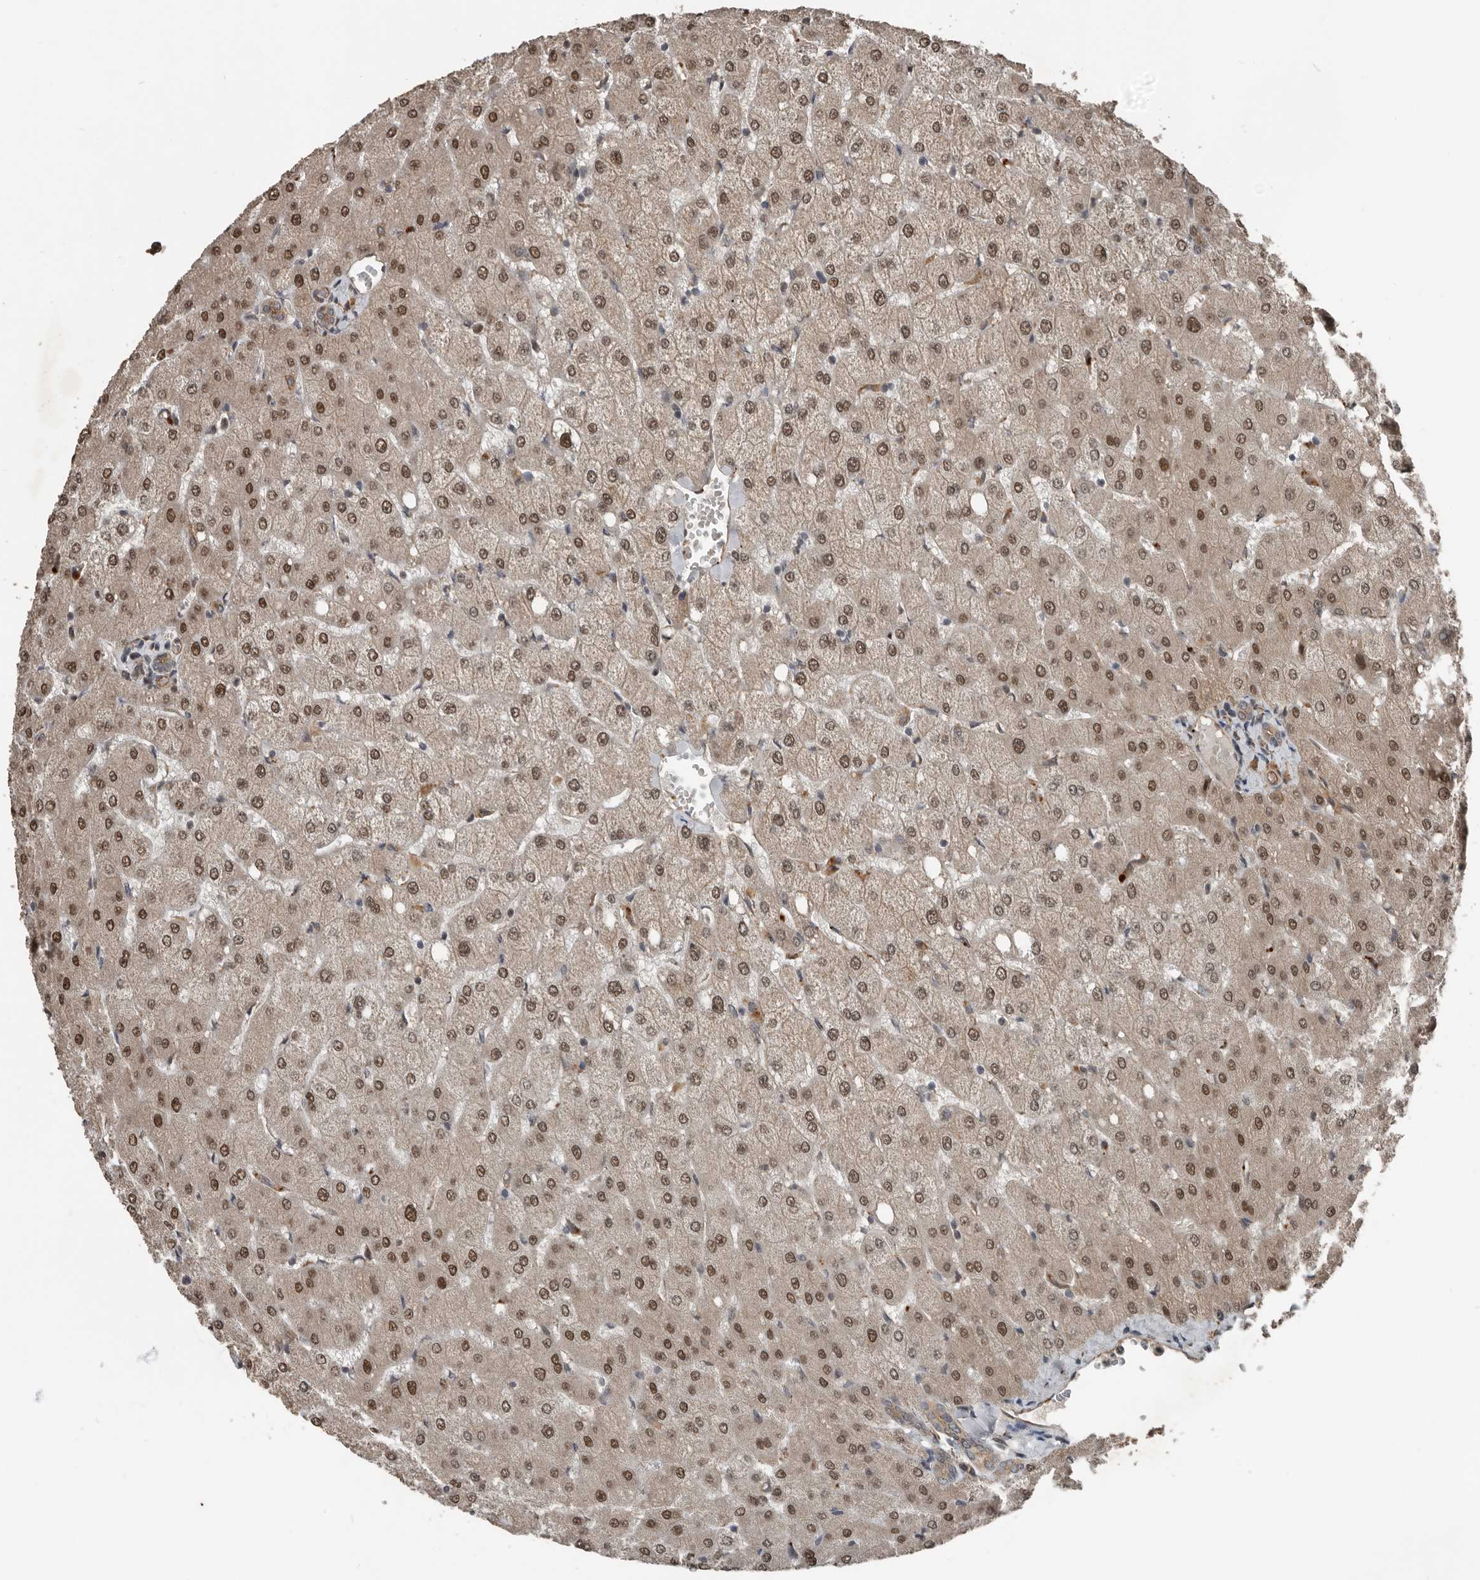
{"staining": {"intensity": "weak", "quantity": ">75%", "location": "cytoplasmic/membranous"}, "tissue": "liver", "cell_type": "Cholangiocytes", "image_type": "normal", "snomed": [{"axis": "morphology", "description": "Normal tissue, NOS"}, {"axis": "topography", "description": "Liver"}], "caption": "Immunohistochemical staining of unremarkable human liver displays low levels of weak cytoplasmic/membranous positivity in approximately >75% of cholangiocytes.", "gene": "YOD1", "patient": {"sex": "female", "age": 54}}